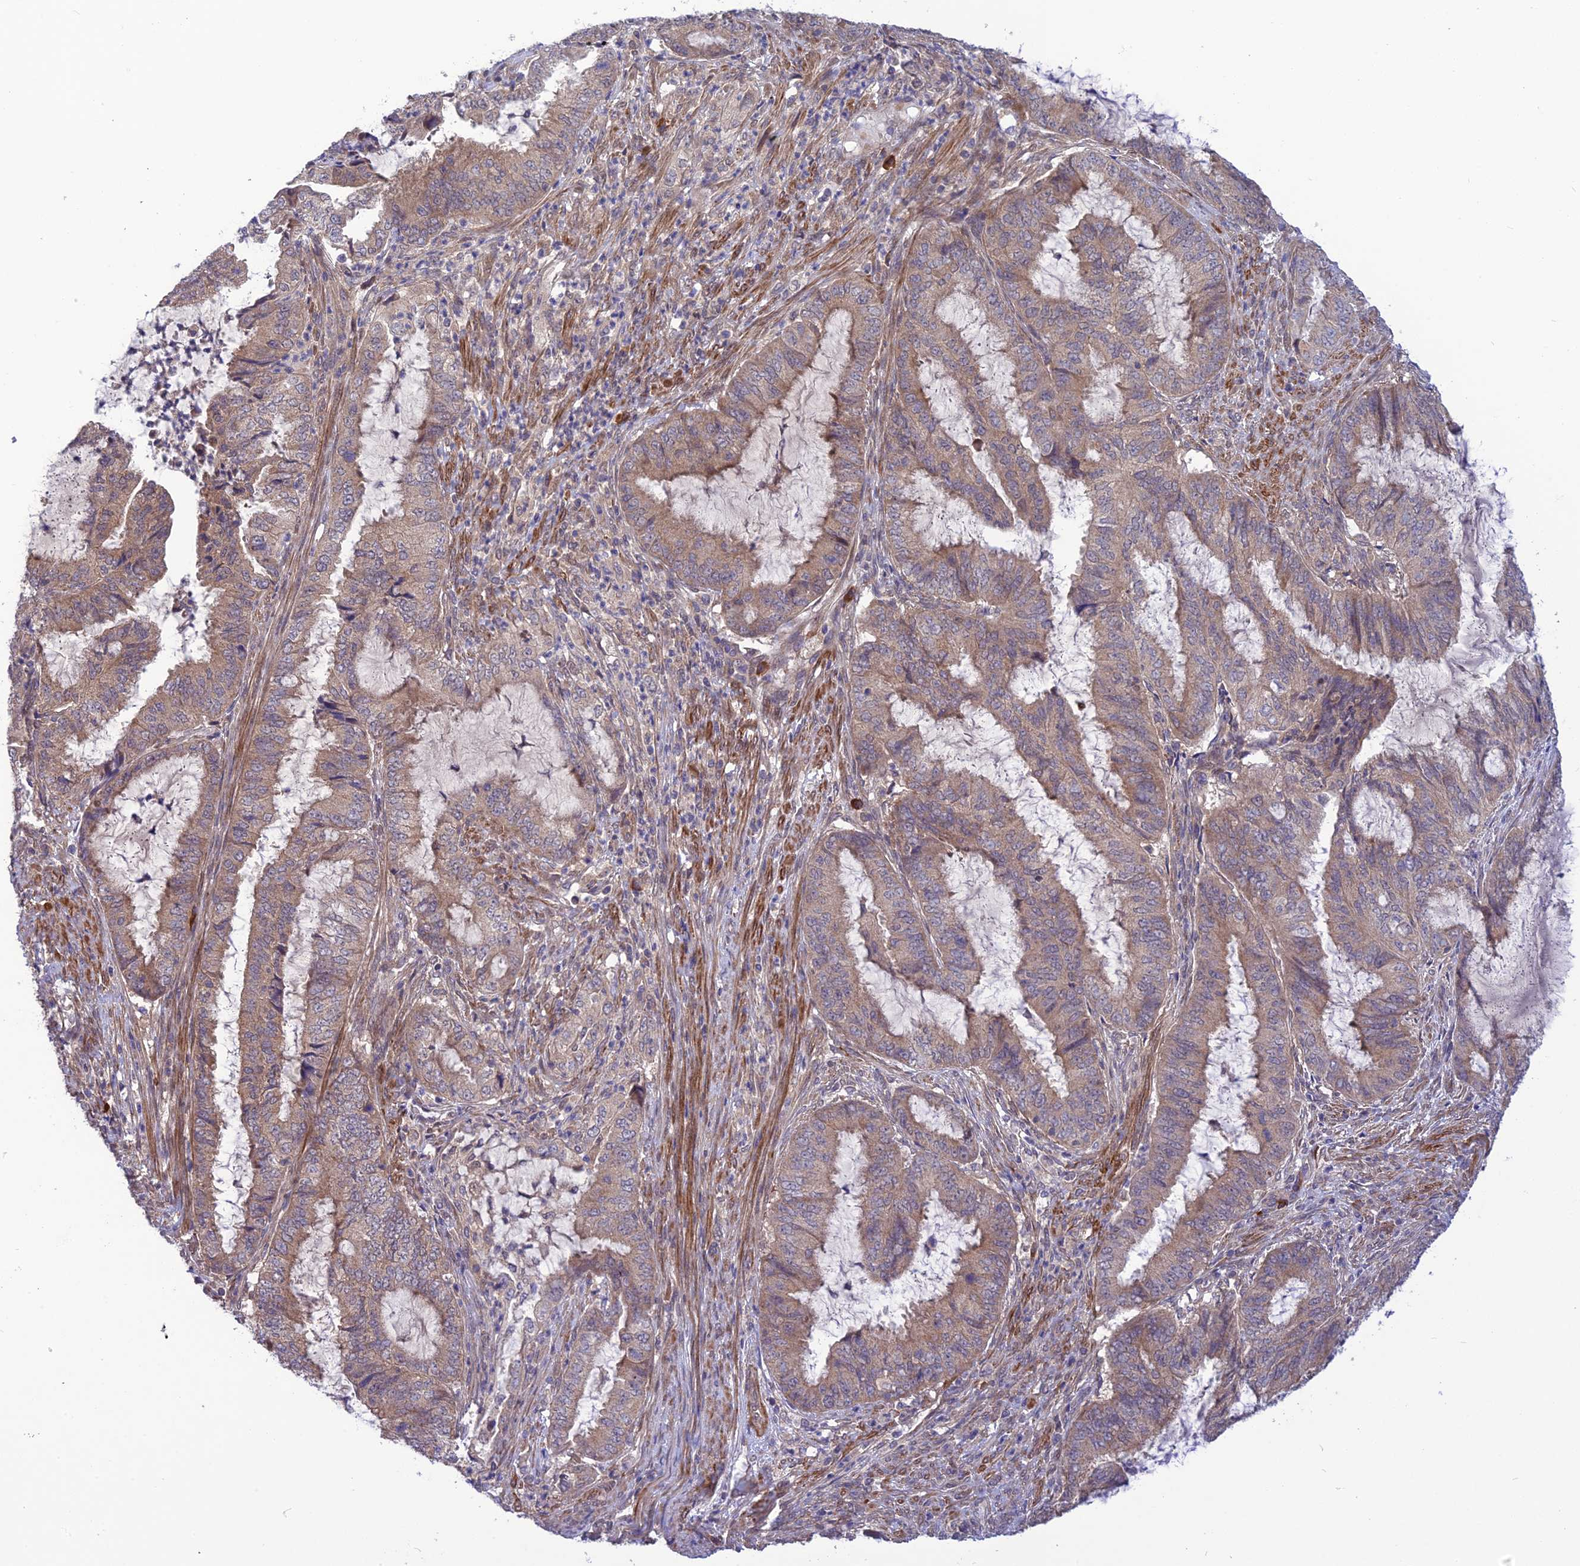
{"staining": {"intensity": "weak", "quantity": ">75%", "location": "cytoplasmic/membranous"}, "tissue": "endometrial cancer", "cell_type": "Tumor cells", "image_type": "cancer", "snomed": [{"axis": "morphology", "description": "Adenocarcinoma, NOS"}, {"axis": "topography", "description": "Endometrium"}], "caption": "IHC of endometrial cancer displays low levels of weak cytoplasmic/membranous expression in about >75% of tumor cells. Immunohistochemistry stains the protein of interest in brown and the nuclei are stained blue.", "gene": "UROS", "patient": {"sex": "female", "age": 51}}